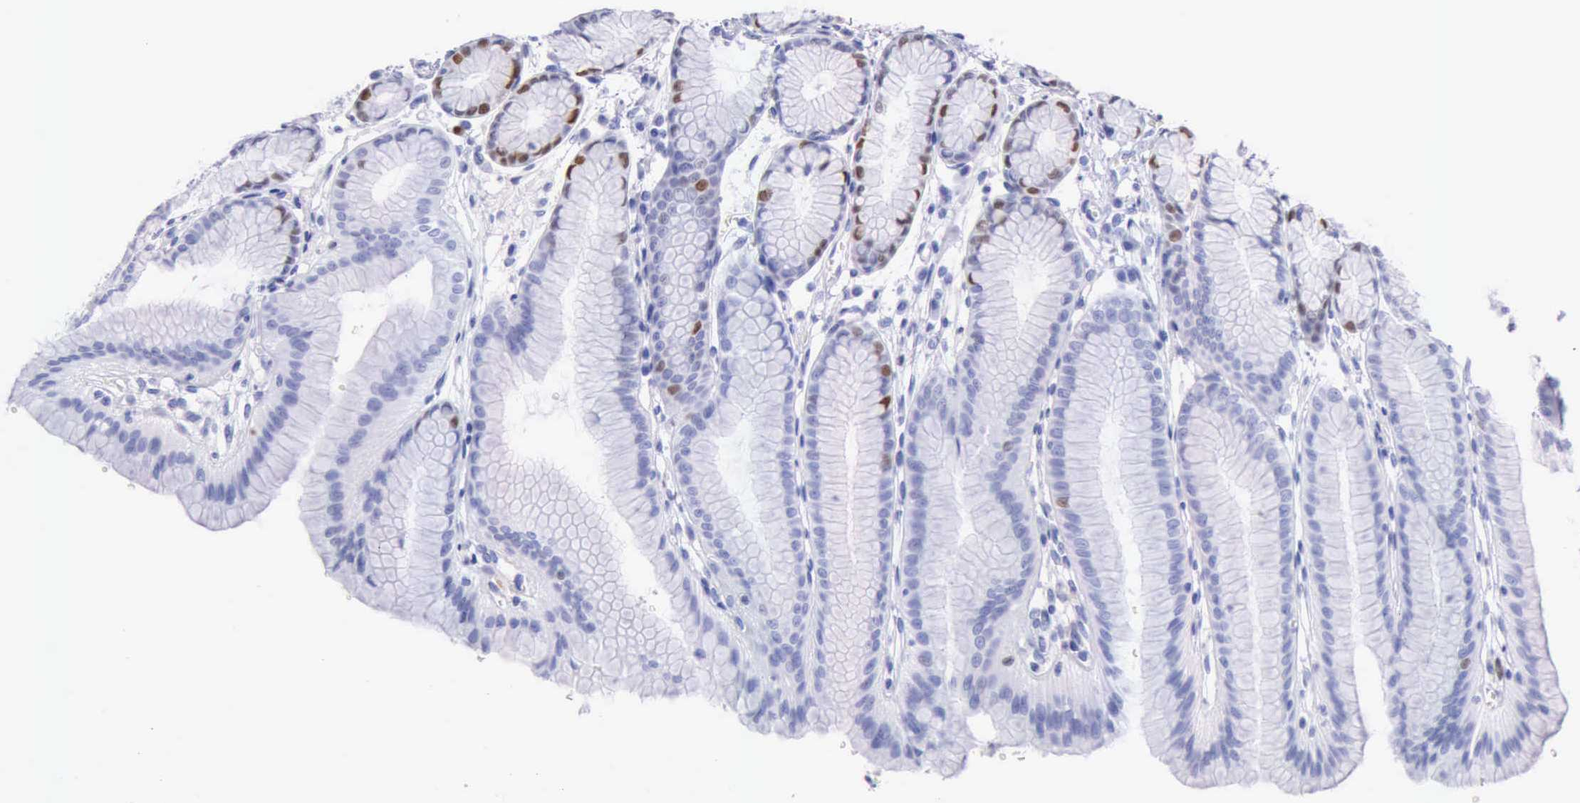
{"staining": {"intensity": "moderate", "quantity": "<25%", "location": "nuclear"}, "tissue": "stomach", "cell_type": "Glandular cells", "image_type": "normal", "snomed": [{"axis": "morphology", "description": "Normal tissue, NOS"}, {"axis": "topography", "description": "Stomach"}], "caption": "Brown immunohistochemical staining in benign human stomach reveals moderate nuclear expression in approximately <25% of glandular cells. (DAB = brown stain, brightfield microscopy at high magnification).", "gene": "MCM2", "patient": {"sex": "male", "age": 42}}